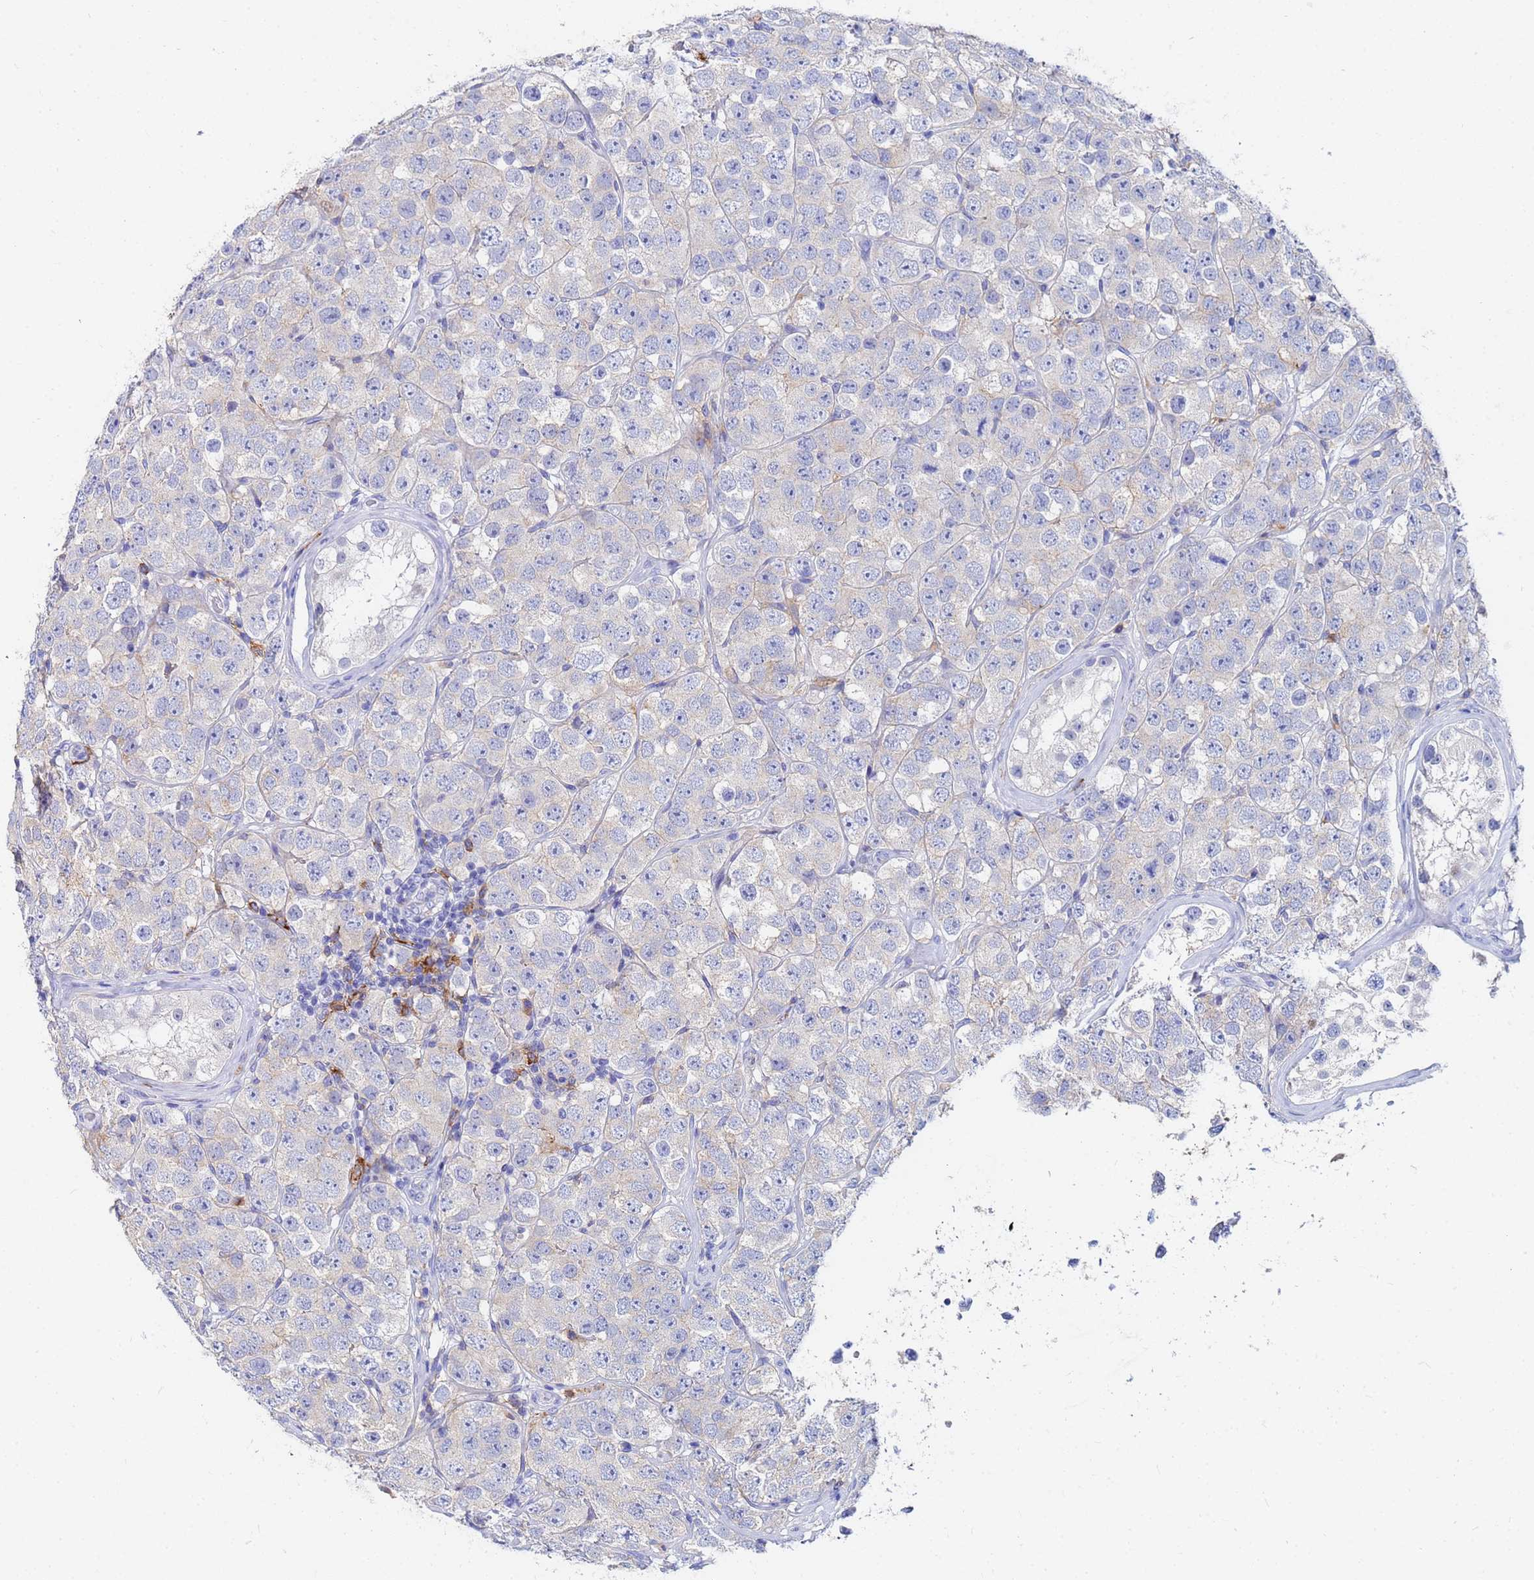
{"staining": {"intensity": "negative", "quantity": "none", "location": "none"}, "tissue": "testis cancer", "cell_type": "Tumor cells", "image_type": "cancer", "snomed": [{"axis": "morphology", "description": "Seminoma, NOS"}, {"axis": "topography", "description": "Testis"}], "caption": "DAB (3,3'-diaminobenzidine) immunohistochemical staining of testis cancer (seminoma) shows no significant positivity in tumor cells.", "gene": "BASP1", "patient": {"sex": "male", "age": 28}}